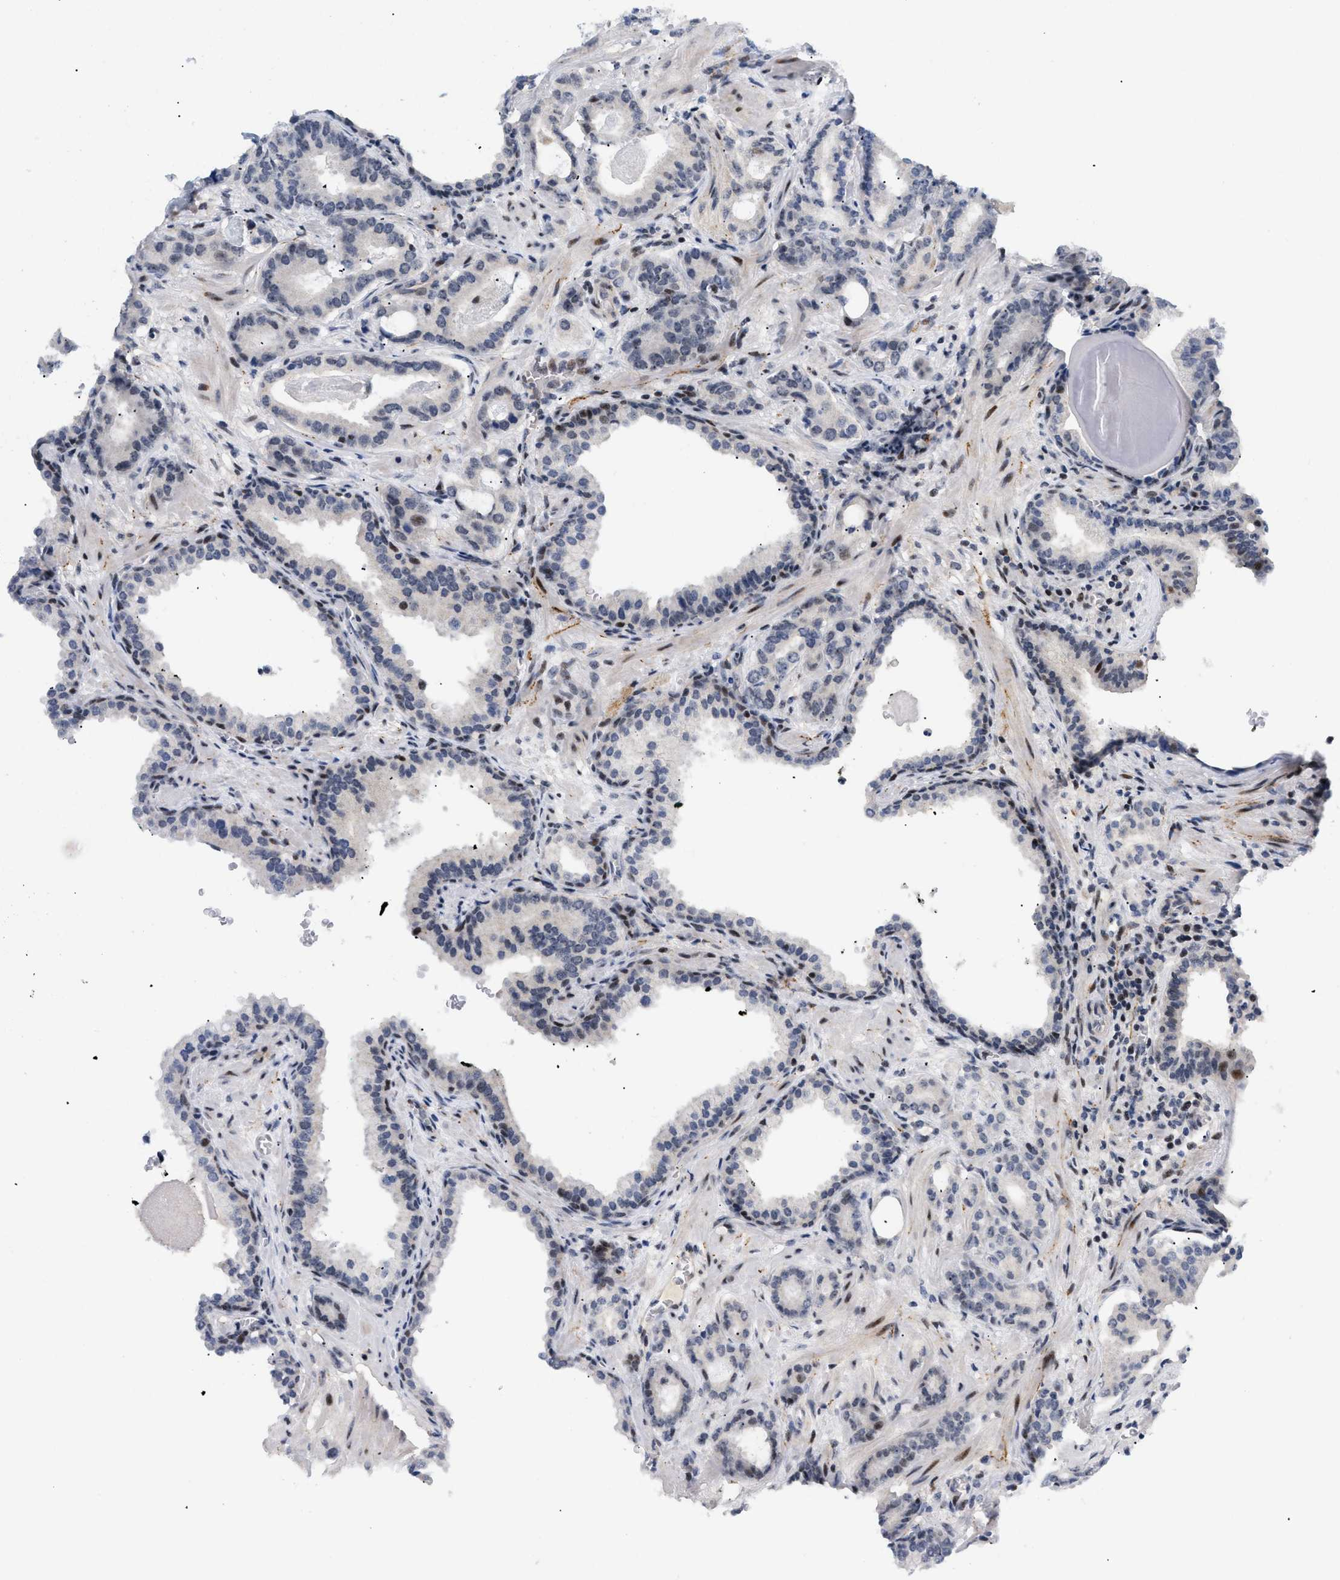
{"staining": {"intensity": "negative", "quantity": "none", "location": "none"}, "tissue": "prostate cancer", "cell_type": "Tumor cells", "image_type": "cancer", "snomed": [{"axis": "morphology", "description": "Adenocarcinoma, Low grade"}, {"axis": "topography", "description": "Prostate"}], "caption": "IHC image of neoplastic tissue: human prostate cancer stained with DAB shows no significant protein expression in tumor cells.", "gene": "MED1", "patient": {"sex": "male", "age": 53}}